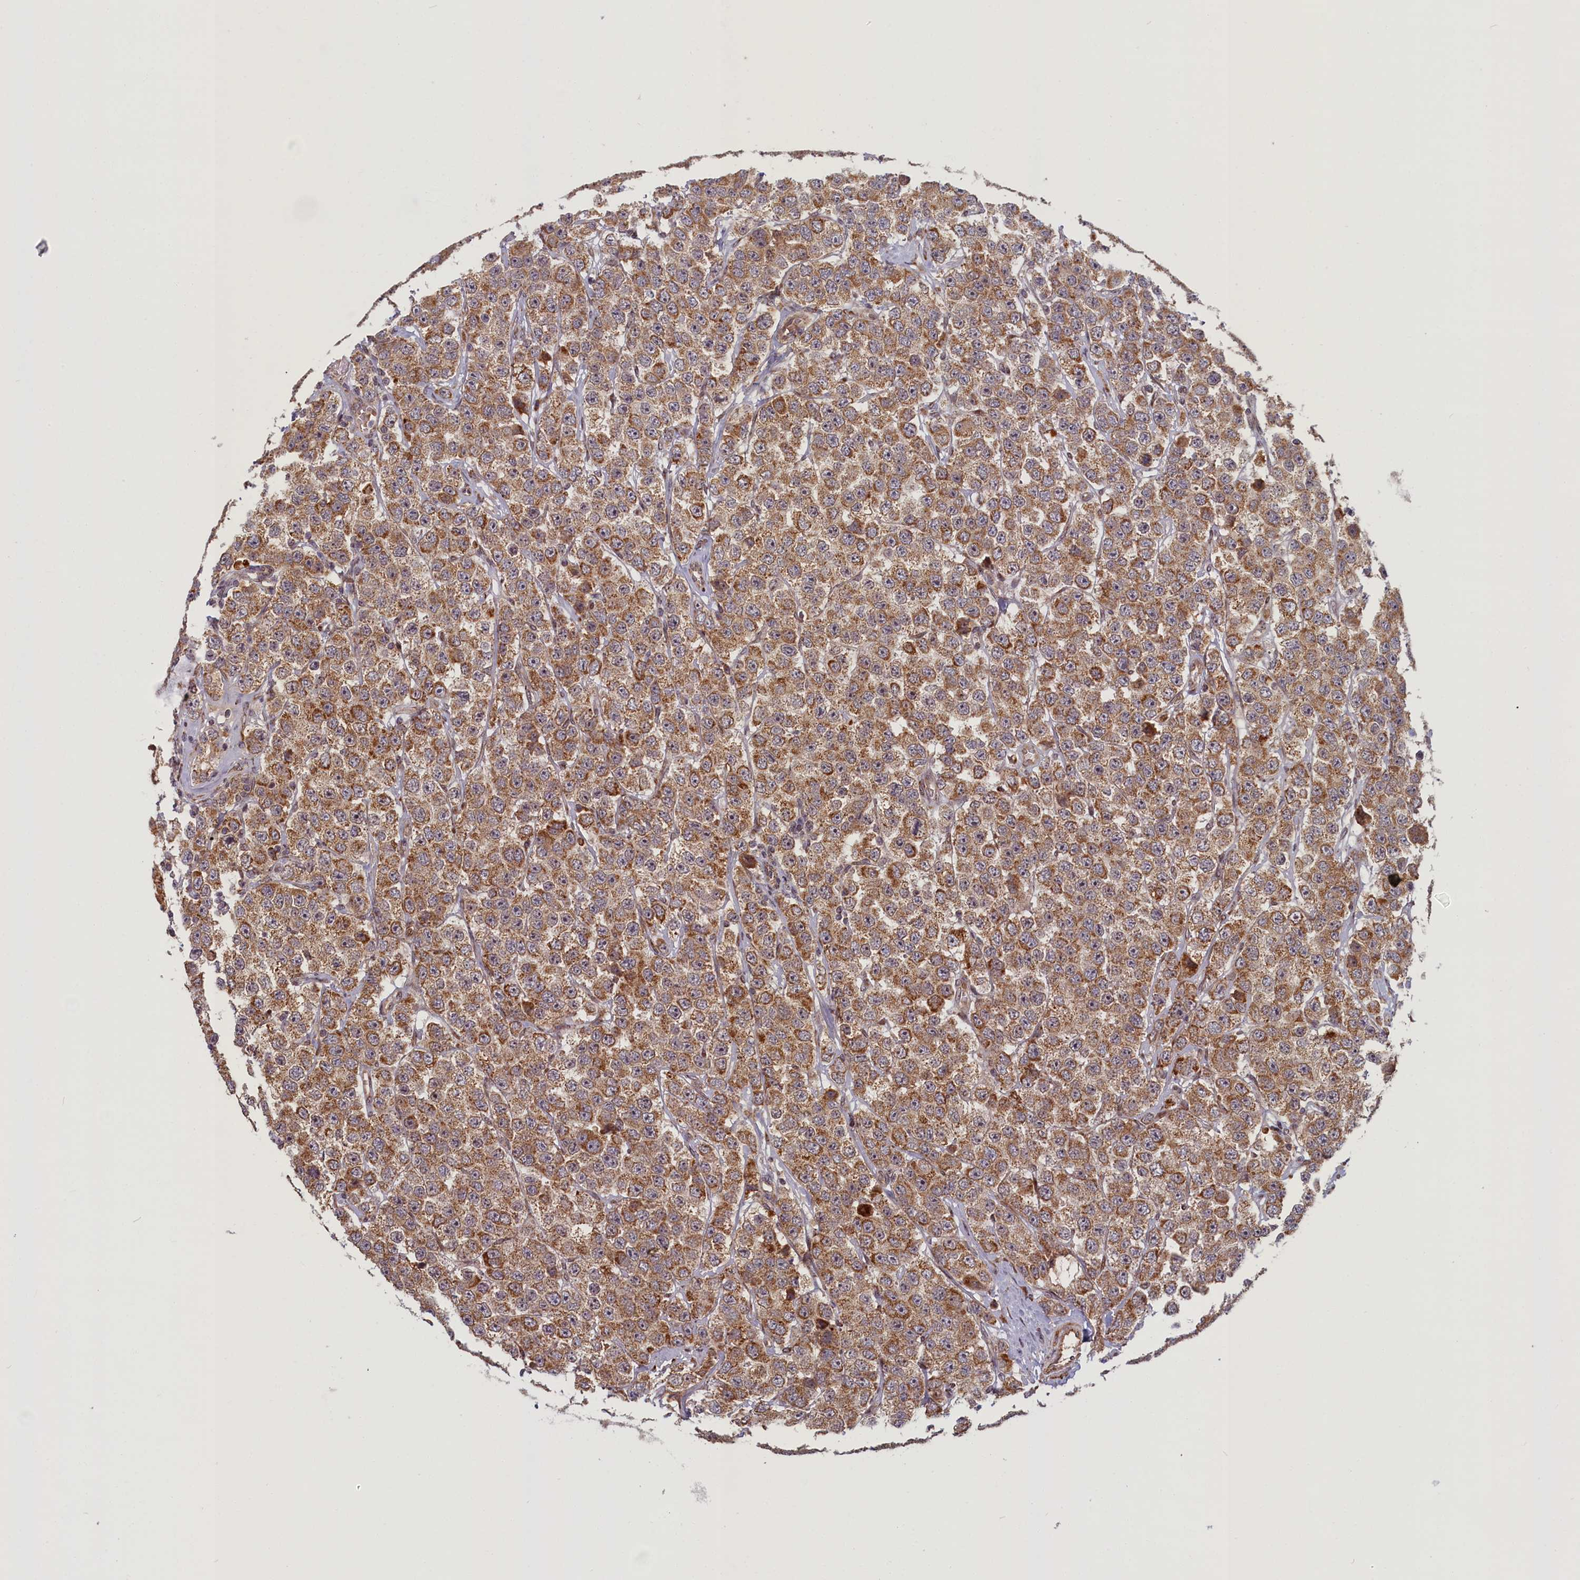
{"staining": {"intensity": "moderate", "quantity": ">75%", "location": "cytoplasmic/membranous"}, "tissue": "testis cancer", "cell_type": "Tumor cells", "image_type": "cancer", "snomed": [{"axis": "morphology", "description": "Seminoma, NOS"}, {"axis": "topography", "description": "Testis"}], "caption": "Immunohistochemical staining of human testis cancer exhibits moderate cytoplasmic/membranous protein expression in about >75% of tumor cells. The staining was performed using DAB to visualize the protein expression in brown, while the nuclei were stained in blue with hematoxylin (Magnification: 20x).", "gene": "PLA2G10", "patient": {"sex": "male", "age": 28}}